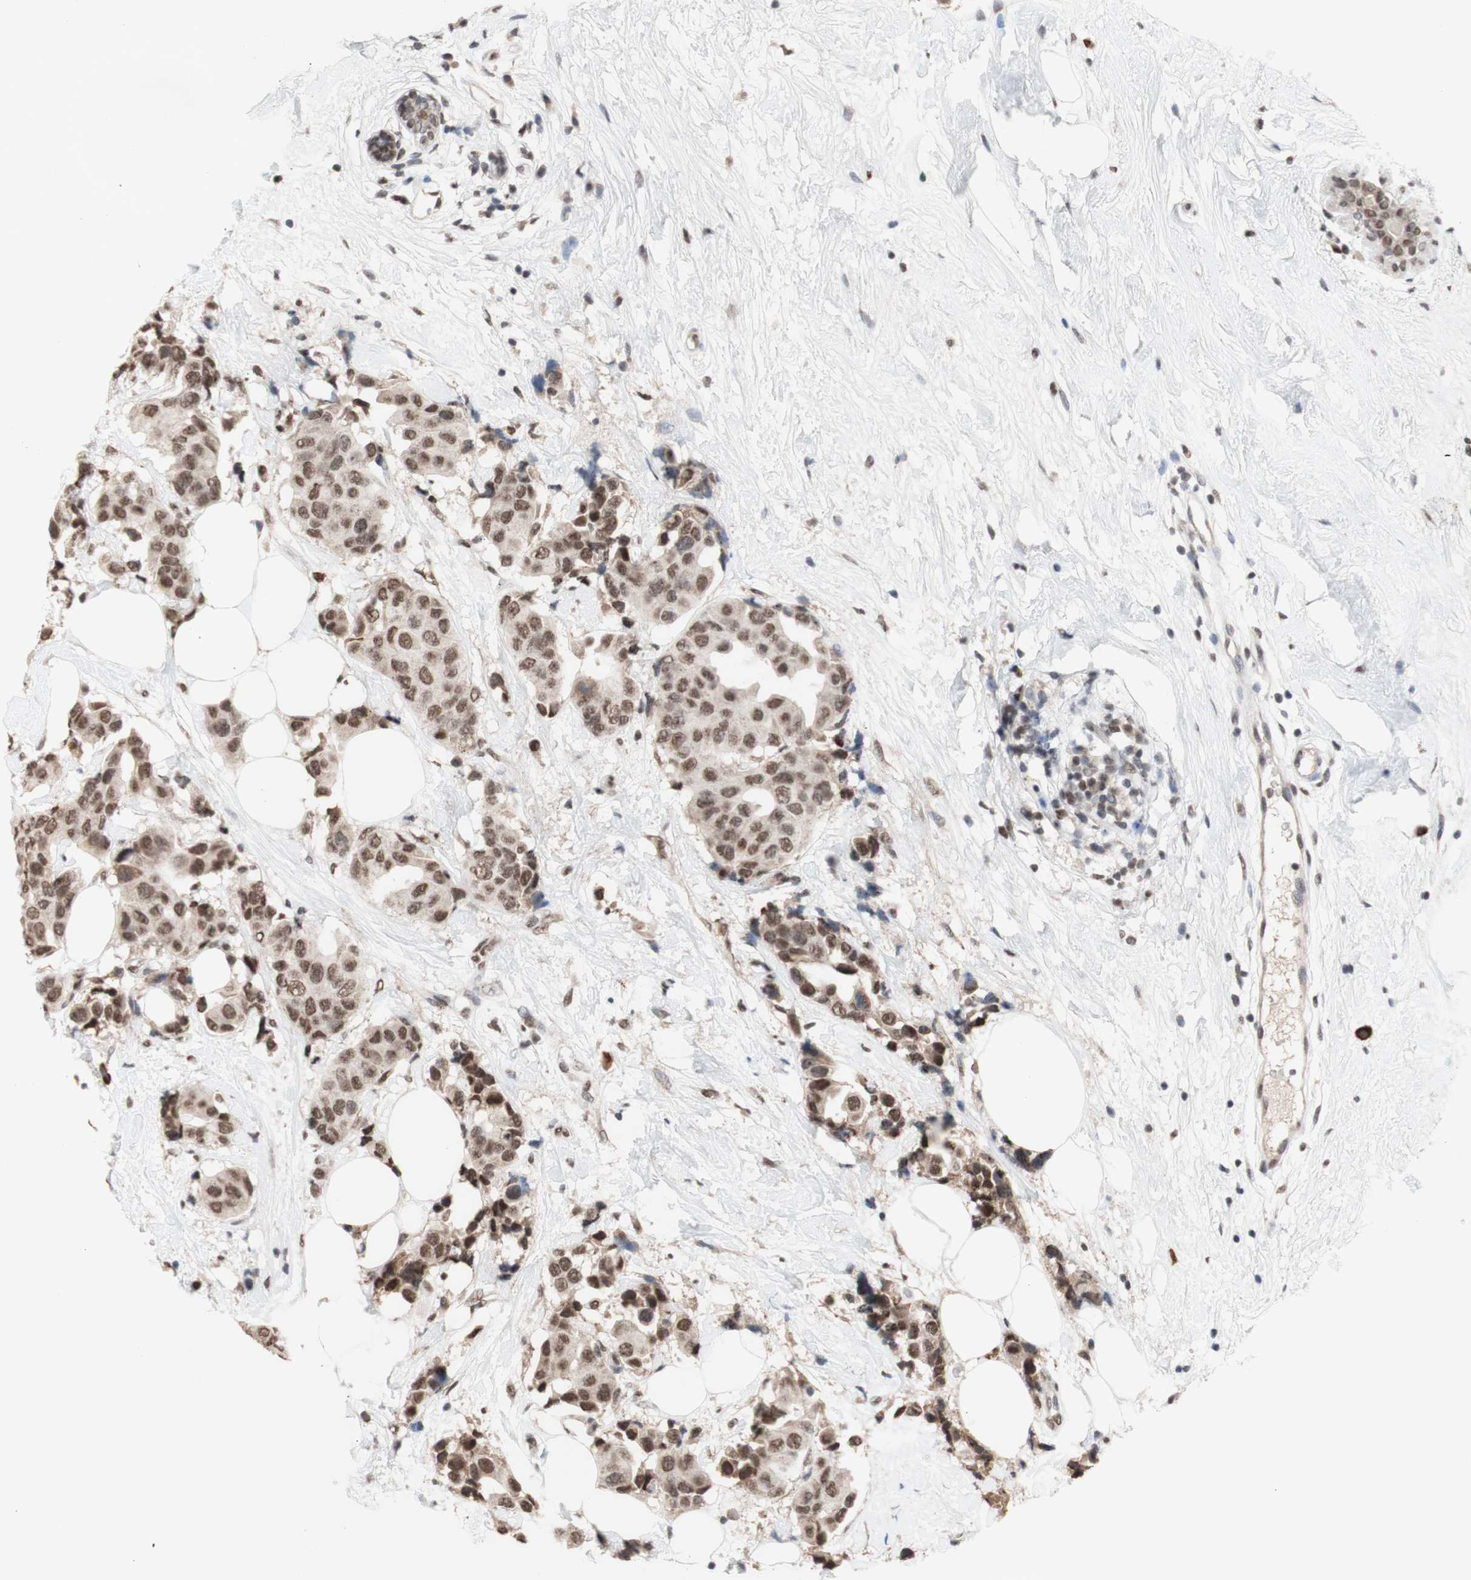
{"staining": {"intensity": "moderate", "quantity": ">75%", "location": "nuclear"}, "tissue": "breast cancer", "cell_type": "Tumor cells", "image_type": "cancer", "snomed": [{"axis": "morphology", "description": "Normal tissue, NOS"}, {"axis": "morphology", "description": "Duct carcinoma"}, {"axis": "topography", "description": "Breast"}], "caption": "A brown stain shows moderate nuclear positivity of a protein in human breast intraductal carcinoma tumor cells.", "gene": "SFPQ", "patient": {"sex": "female", "age": 39}}